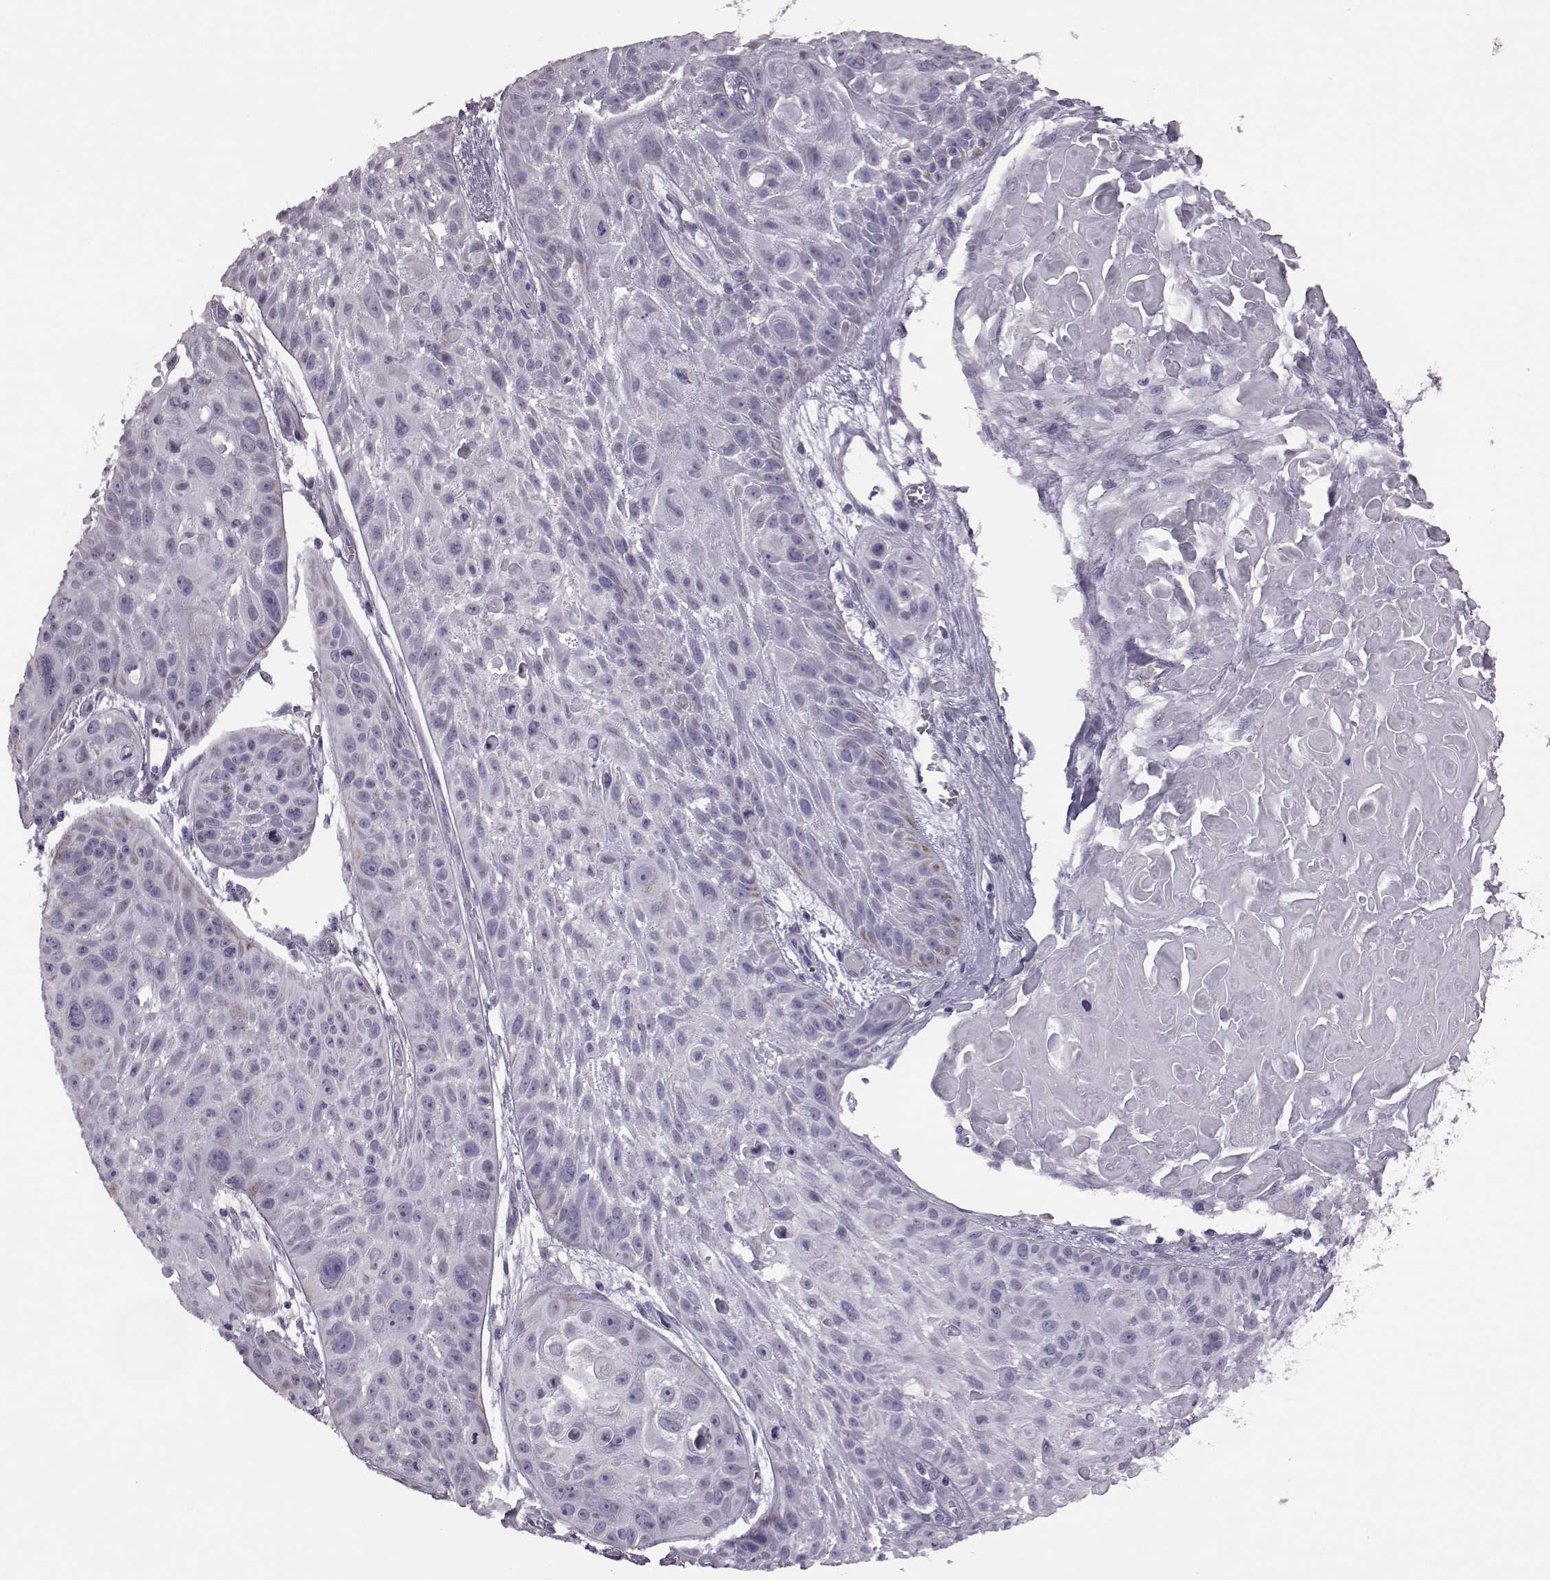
{"staining": {"intensity": "negative", "quantity": "none", "location": "none"}, "tissue": "skin cancer", "cell_type": "Tumor cells", "image_type": "cancer", "snomed": [{"axis": "morphology", "description": "Squamous cell carcinoma, NOS"}, {"axis": "topography", "description": "Skin"}, {"axis": "topography", "description": "Anal"}], "caption": "This is a photomicrograph of immunohistochemistry staining of skin squamous cell carcinoma, which shows no positivity in tumor cells.", "gene": "RIMS2", "patient": {"sex": "female", "age": 75}}